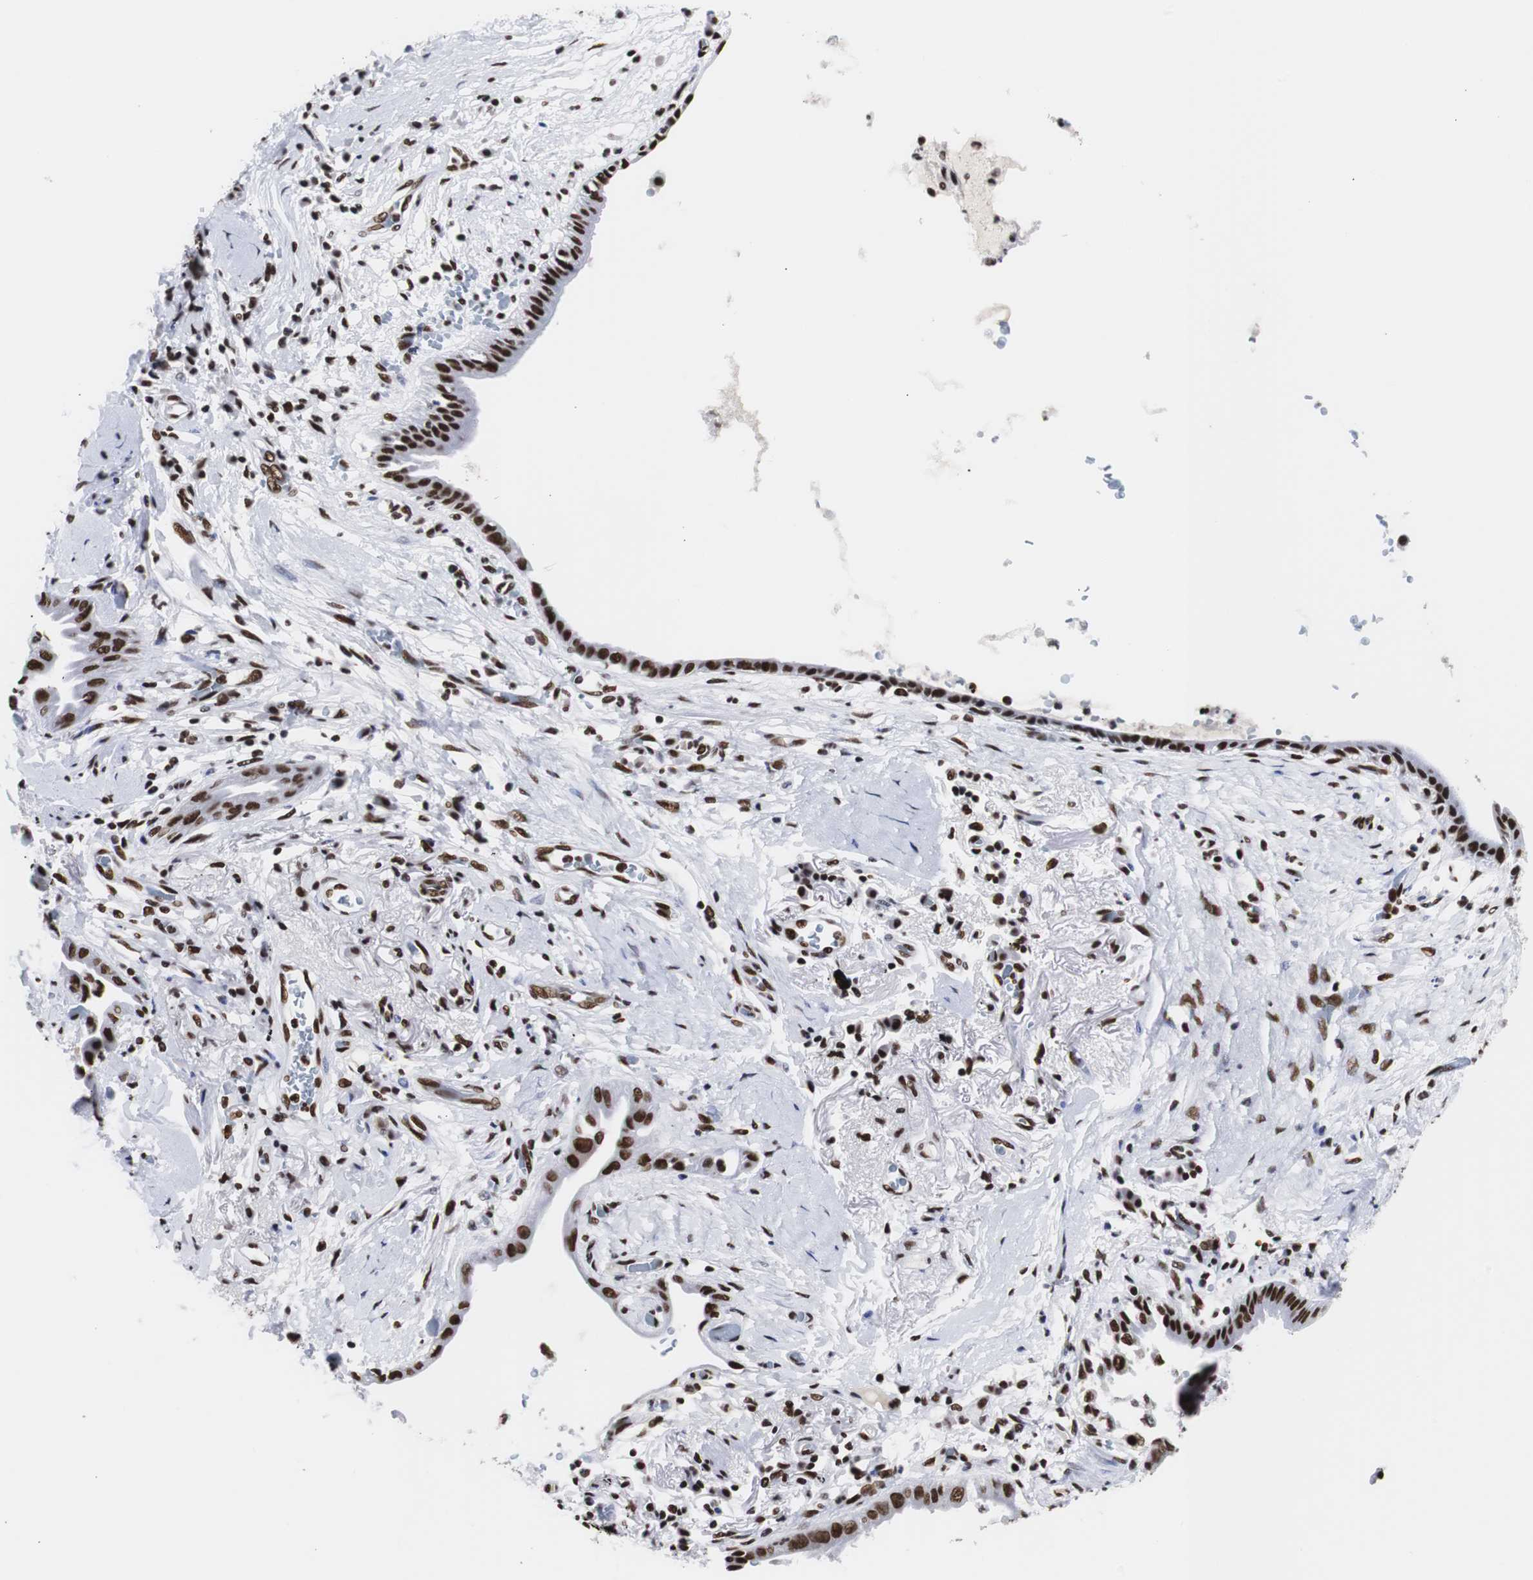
{"staining": {"intensity": "strong", "quantity": ">75%", "location": "nuclear"}, "tissue": "lung cancer", "cell_type": "Tumor cells", "image_type": "cancer", "snomed": [{"axis": "morphology", "description": "Adenocarcinoma, NOS"}, {"axis": "topography", "description": "Lung"}], "caption": "Immunohistochemical staining of lung cancer reveals strong nuclear protein staining in approximately >75% of tumor cells.", "gene": "HNRNPH2", "patient": {"sex": "female", "age": 70}}